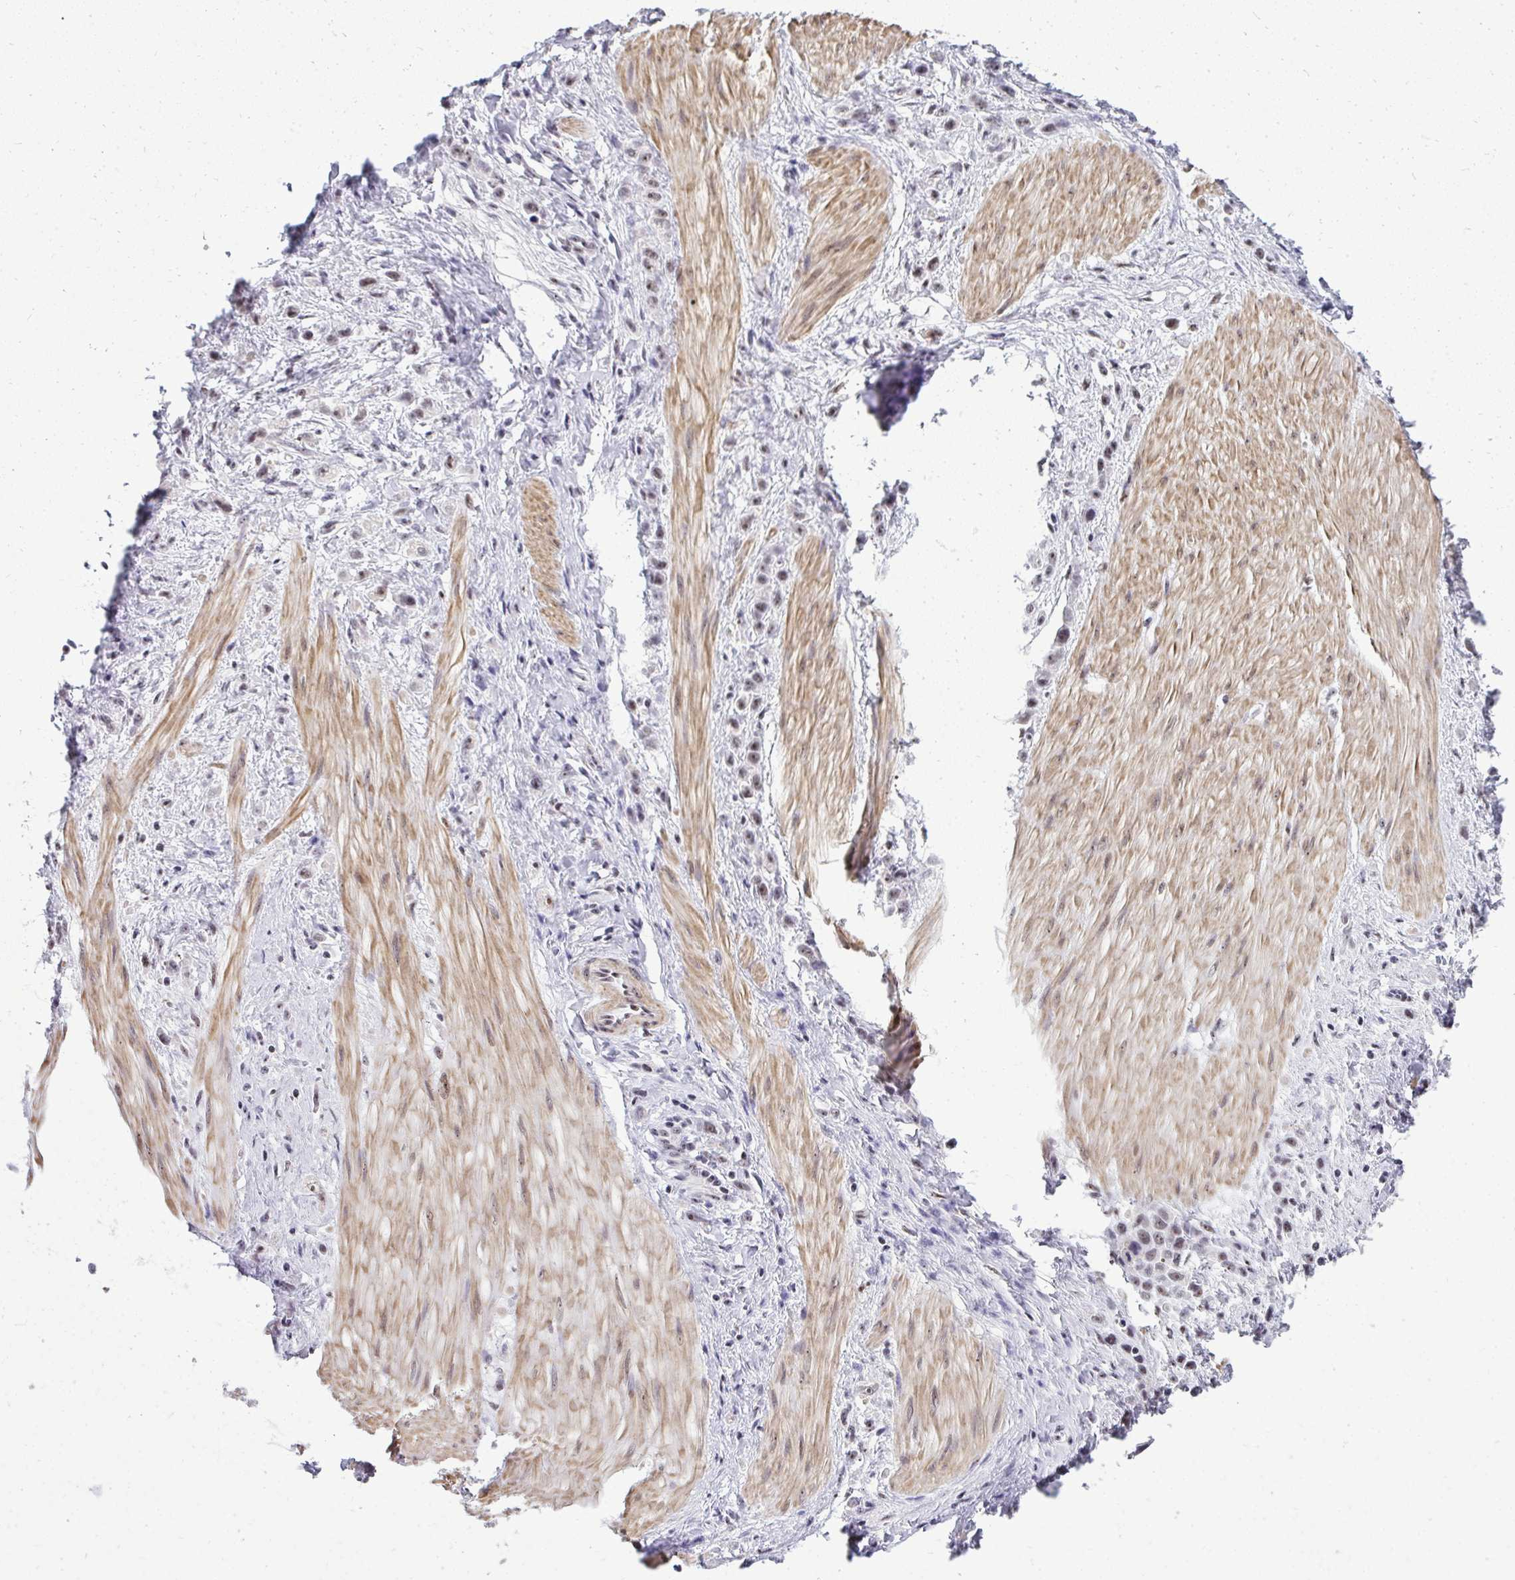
{"staining": {"intensity": "moderate", "quantity": ">75%", "location": "nuclear"}, "tissue": "stomach cancer", "cell_type": "Tumor cells", "image_type": "cancer", "snomed": [{"axis": "morphology", "description": "Adenocarcinoma, NOS"}, {"axis": "topography", "description": "Stomach"}], "caption": "IHC (DAB (3,3'-diaminobenzidine)) staining of human stomach adenocarcinoma demonstrates moderate nuclear protein expression in approximately >75% of tumor cells.", "gene": "SIRT7", "patient": {"sex": "male", "age": 47}}